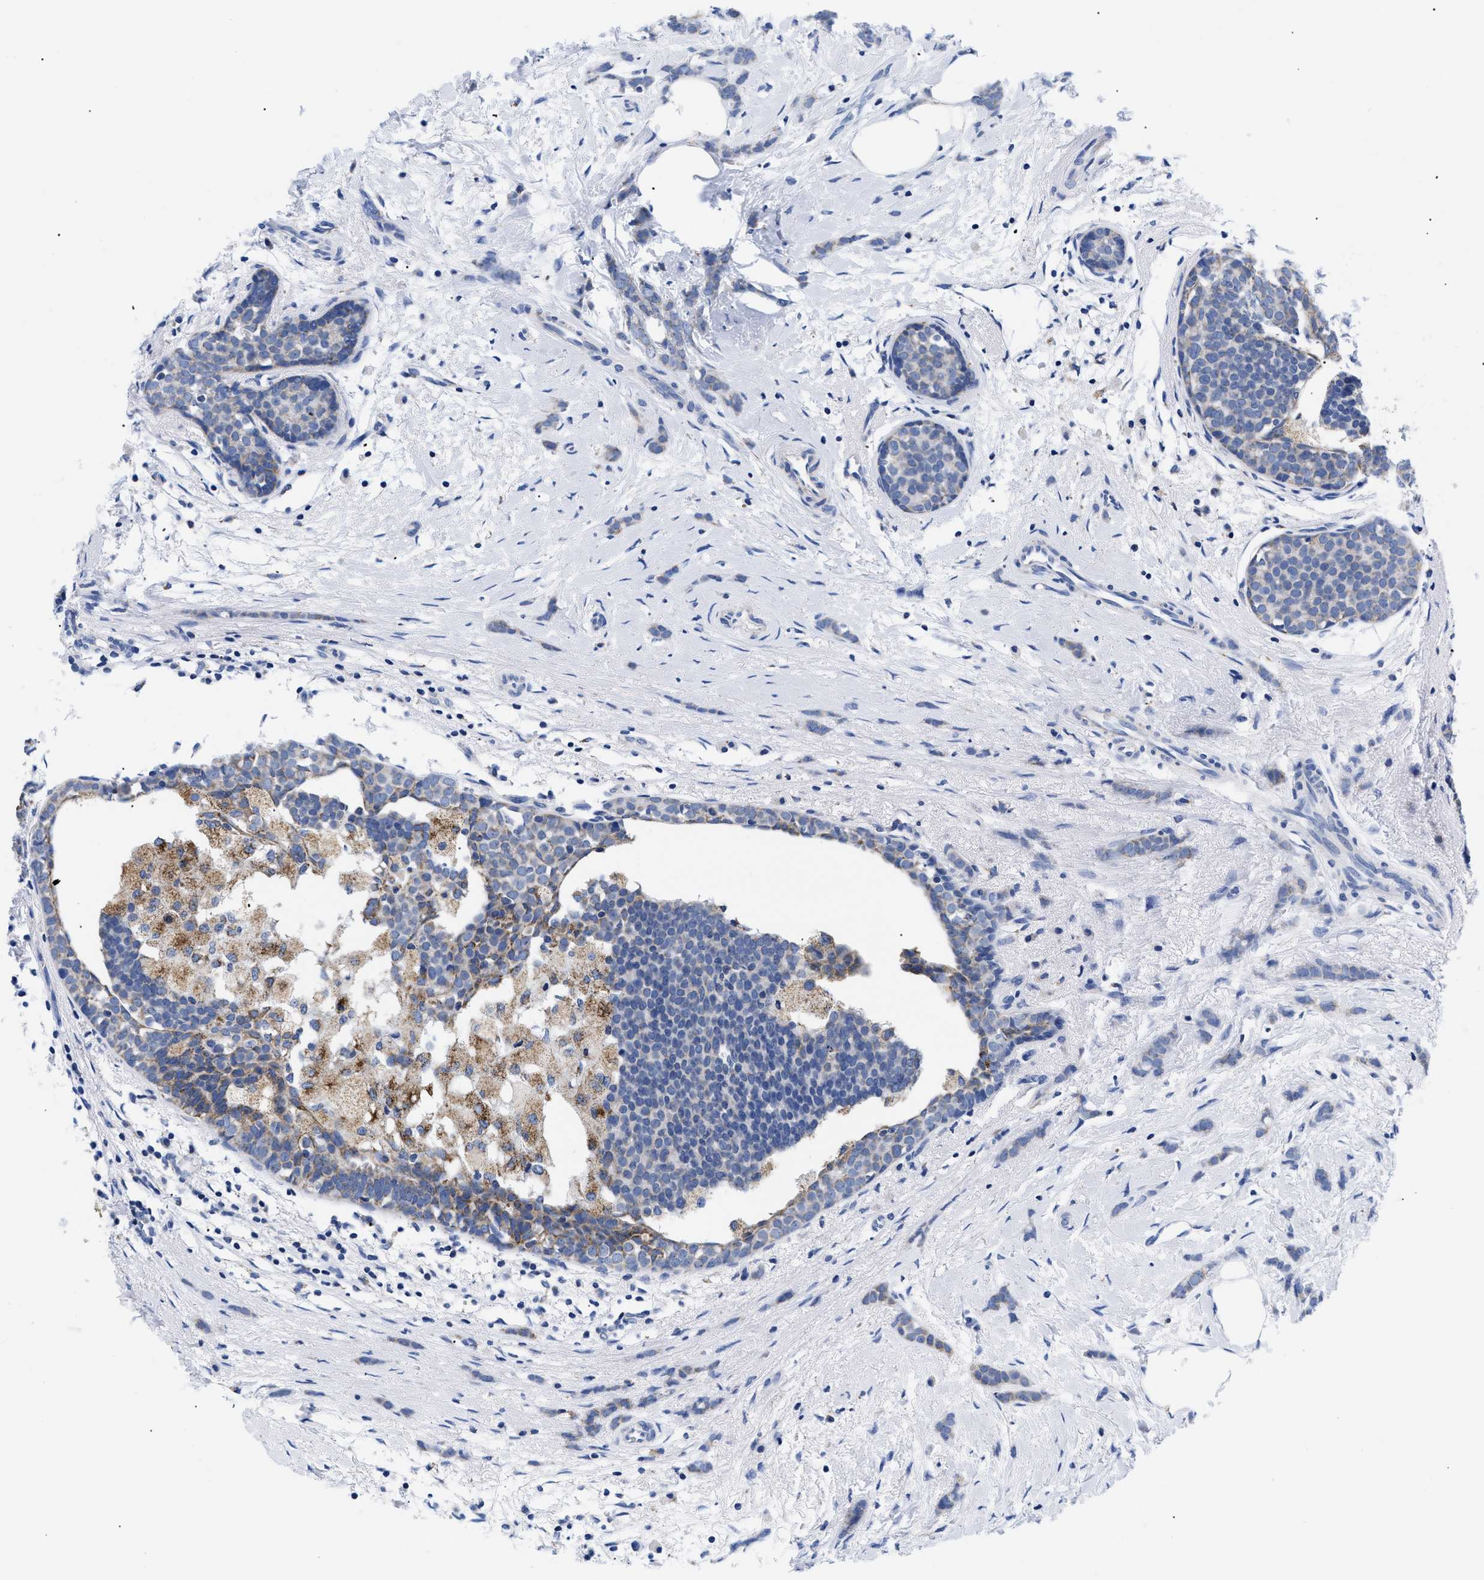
{"staining": {"intensity": "negative", "quantity": "none", "location": "none"}, "tissue": "breast cancer", "cell_type": "Tumor cells", "image_type": "cancer", "snomed": [{"axis": "morphology", "description": "Lobular carcinoma, in situ"}, {"axis": "morphology", "description": "Lobular carcinoma"}, {"axis": "topography", "description": "Breast"}], "caption": "Immunohistochemical staining of human breast cancer exhibits no significant staining in tumor cells.", "gene": "GPR149", "patient": {"sex": "female", "age": 41}}